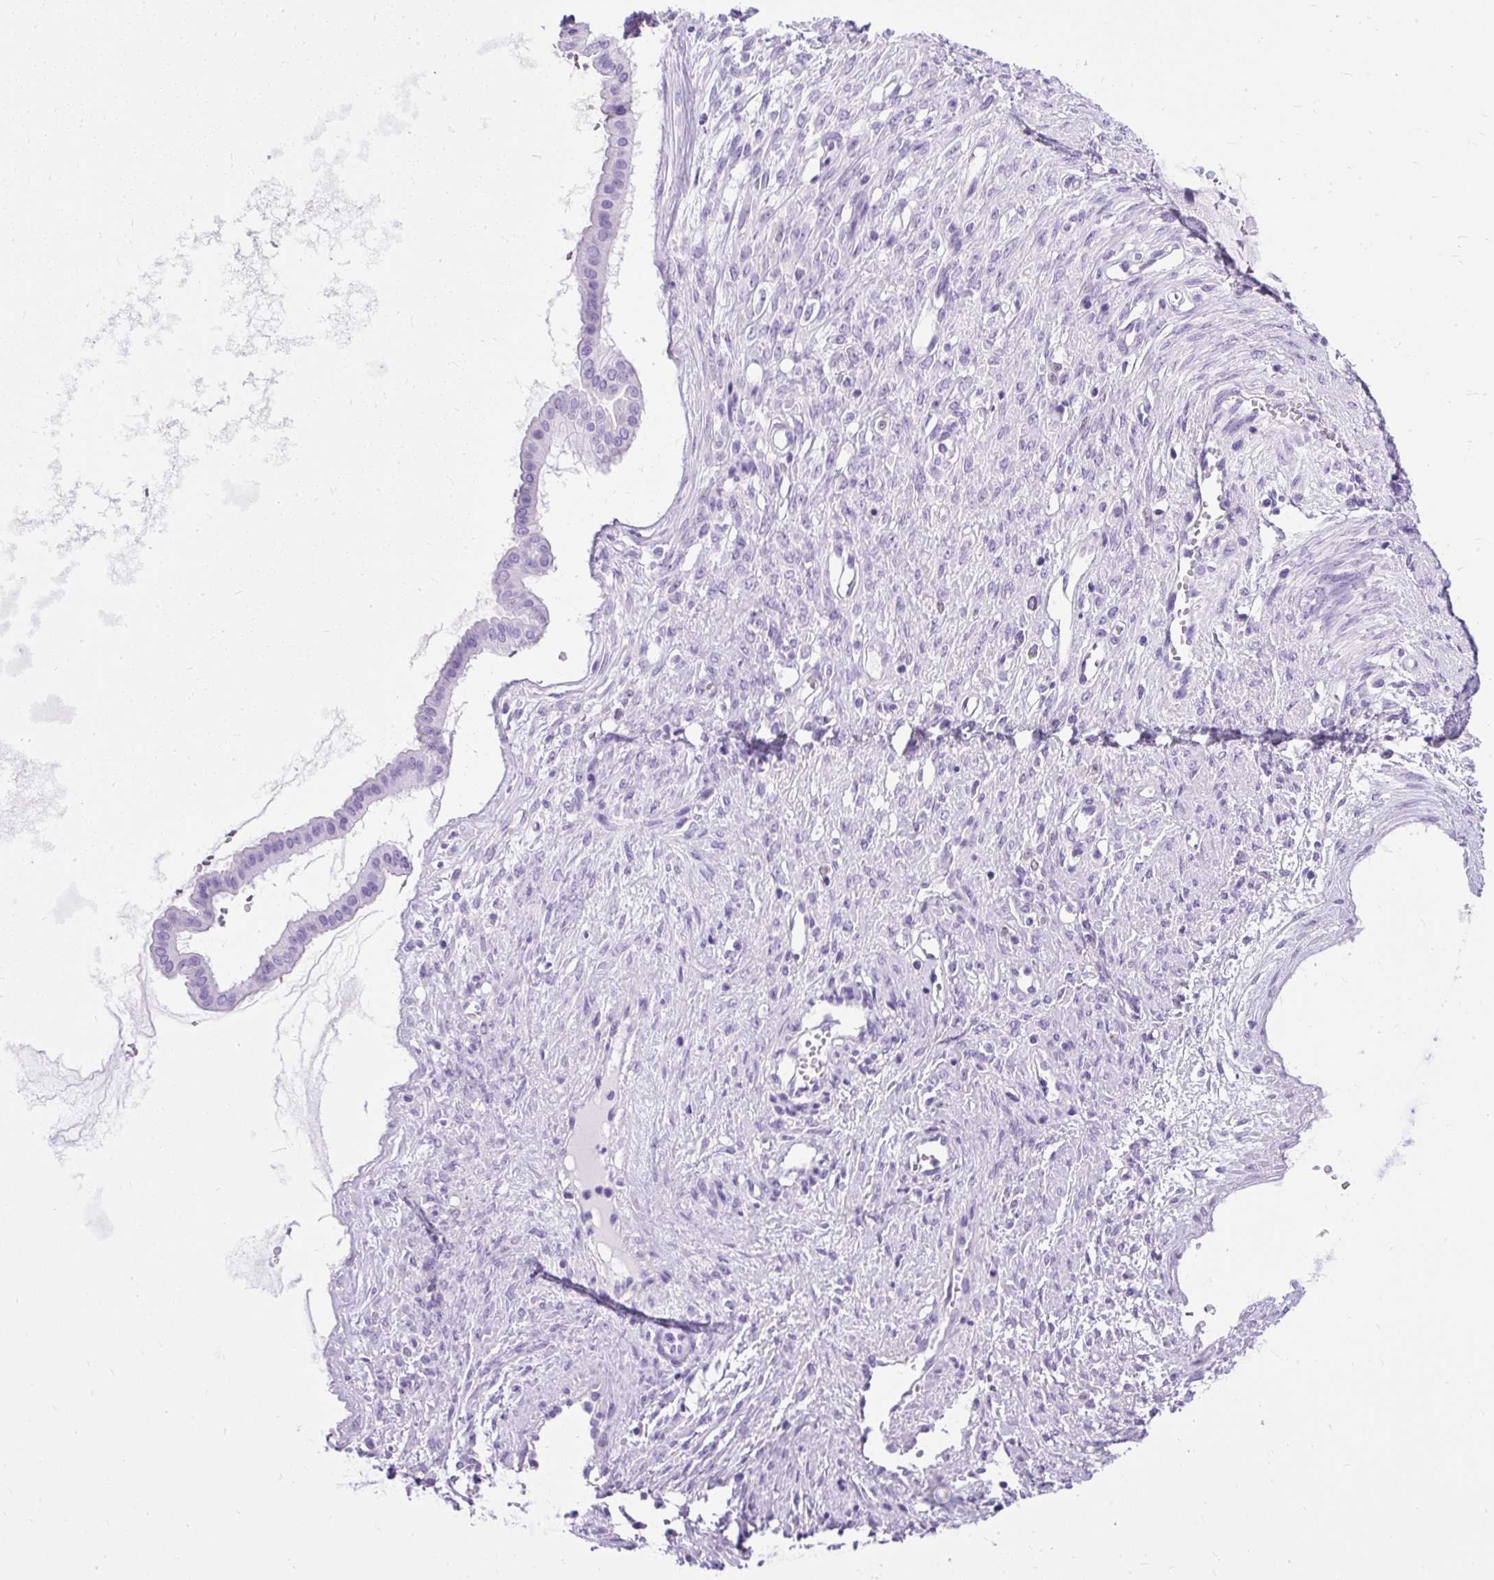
{"staining": {"intensity": "negative", "quantity": "none", "location": "none"}, "tissue": "ovarian cancer", "cell_type": "Tumor cells", "image_type": "cancer", "snomed": [{"axis": "morphology", "description": "Cystadenocarcinoma, mucinous, NOS"}, {"axis": "topography", "description": "Ovary"}], "caption": "Protein analysis of ovarian cancer demonstrates no significant positivity in tumor cells.", "gene": "PVALB", "patient": {"sex": "female", "age": 73}}